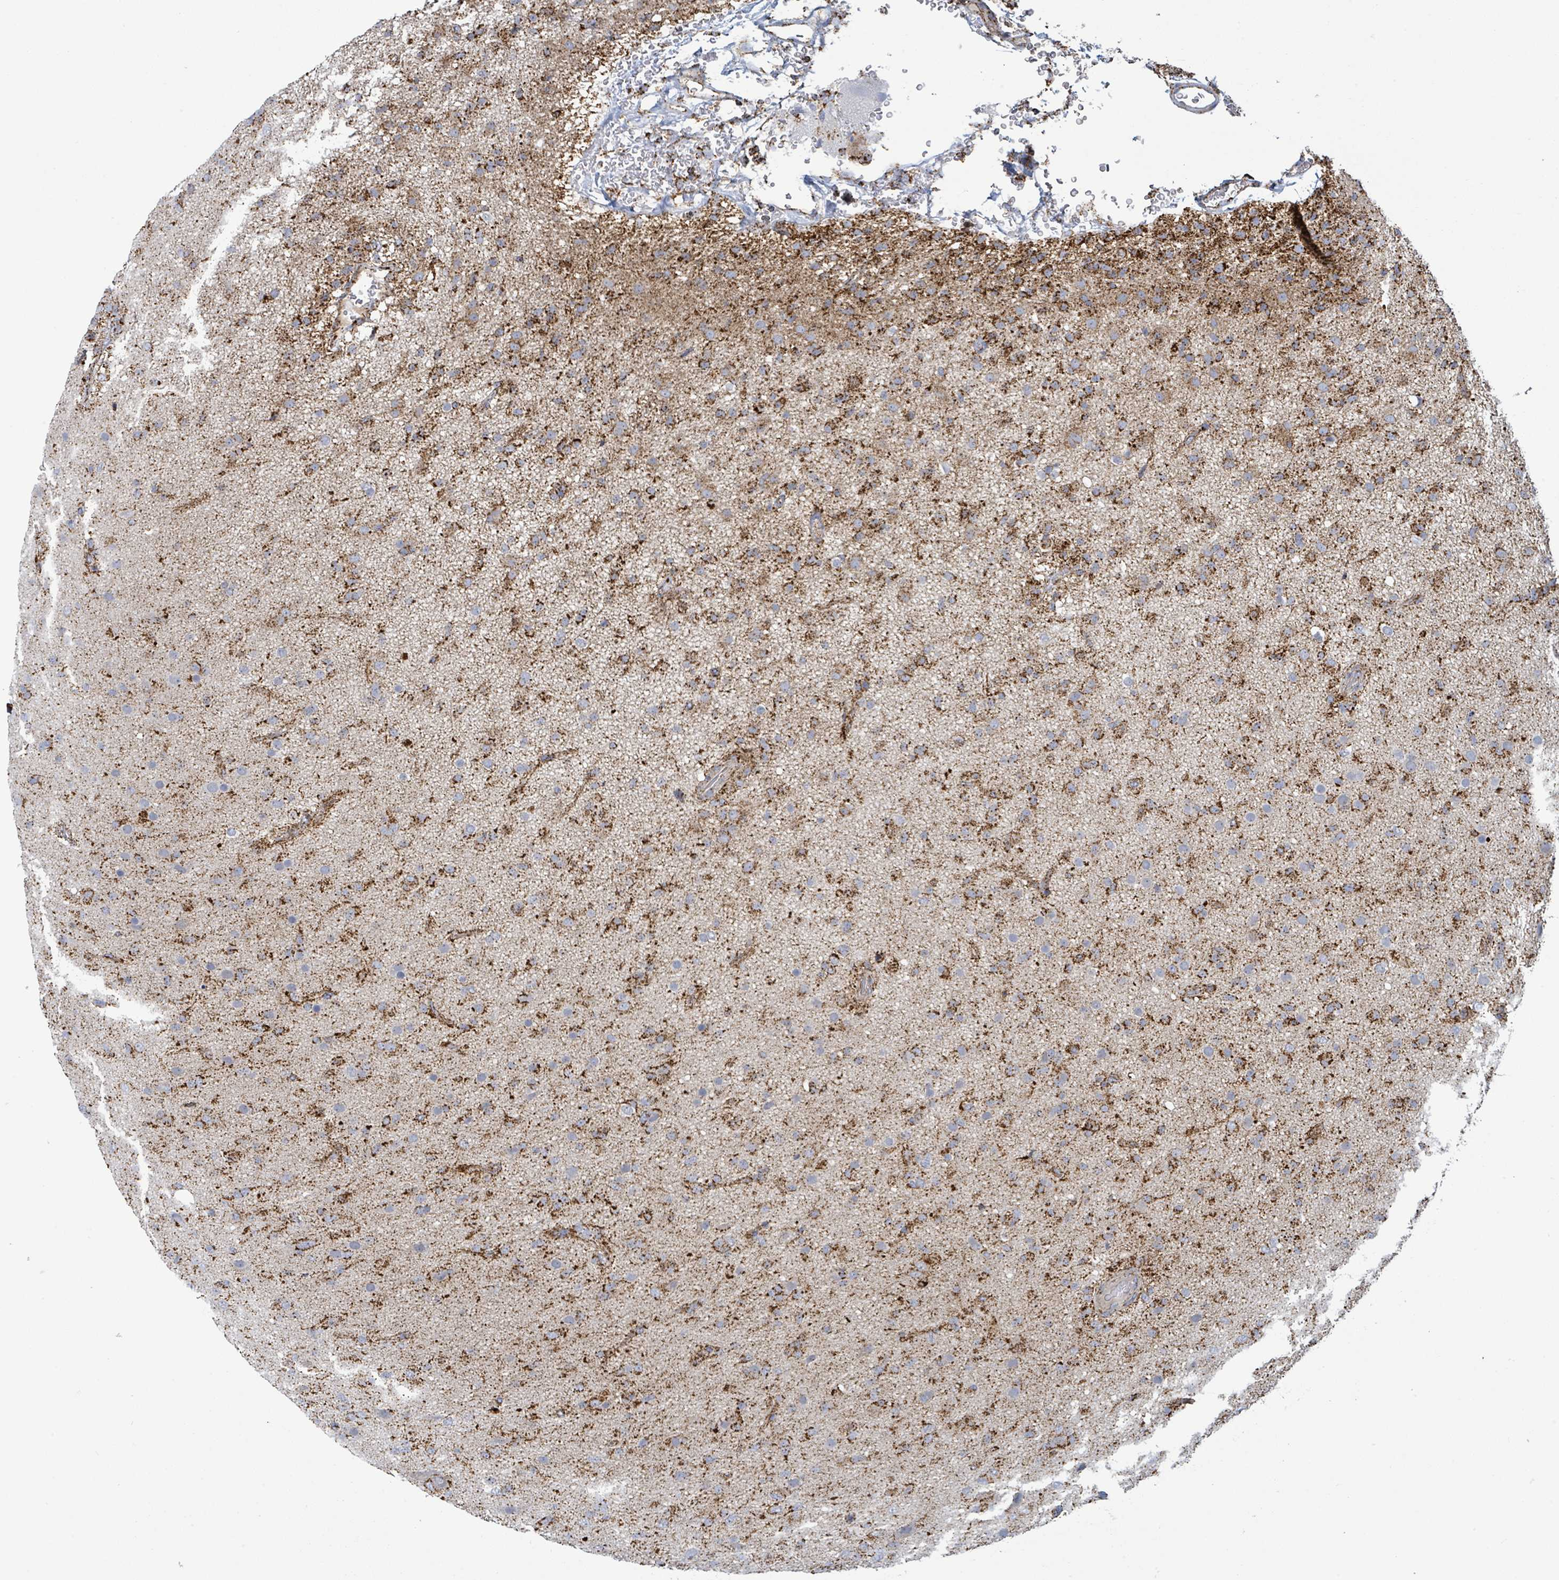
{"staining": {"intensity": "strong", "quantity": "<25%", "location": "cytoplasmic/membranous"}, "tissue": "glioma", "cell_type": "Tumor cells", "image_type": "cancer", "snomed": [{"axis": "morphology", "description": "Glioma, malignant, Low grade"}, {"axis": "topography", "description": "Brain"}], "caption": "Immunohistochemical staining of low-grade glioma (malignant) exhibits strong cytoplasmic/membranous protein expression in about <25% of tumor cells. The staining is performed using DAB (3,3'-diaminobenzidine) brown chromogen to label protein expression. The nuclei are counter-stained blue using hematoxylin.", "gene": "SUCLG2", "patient": {"sex": "male", "age": 65}}